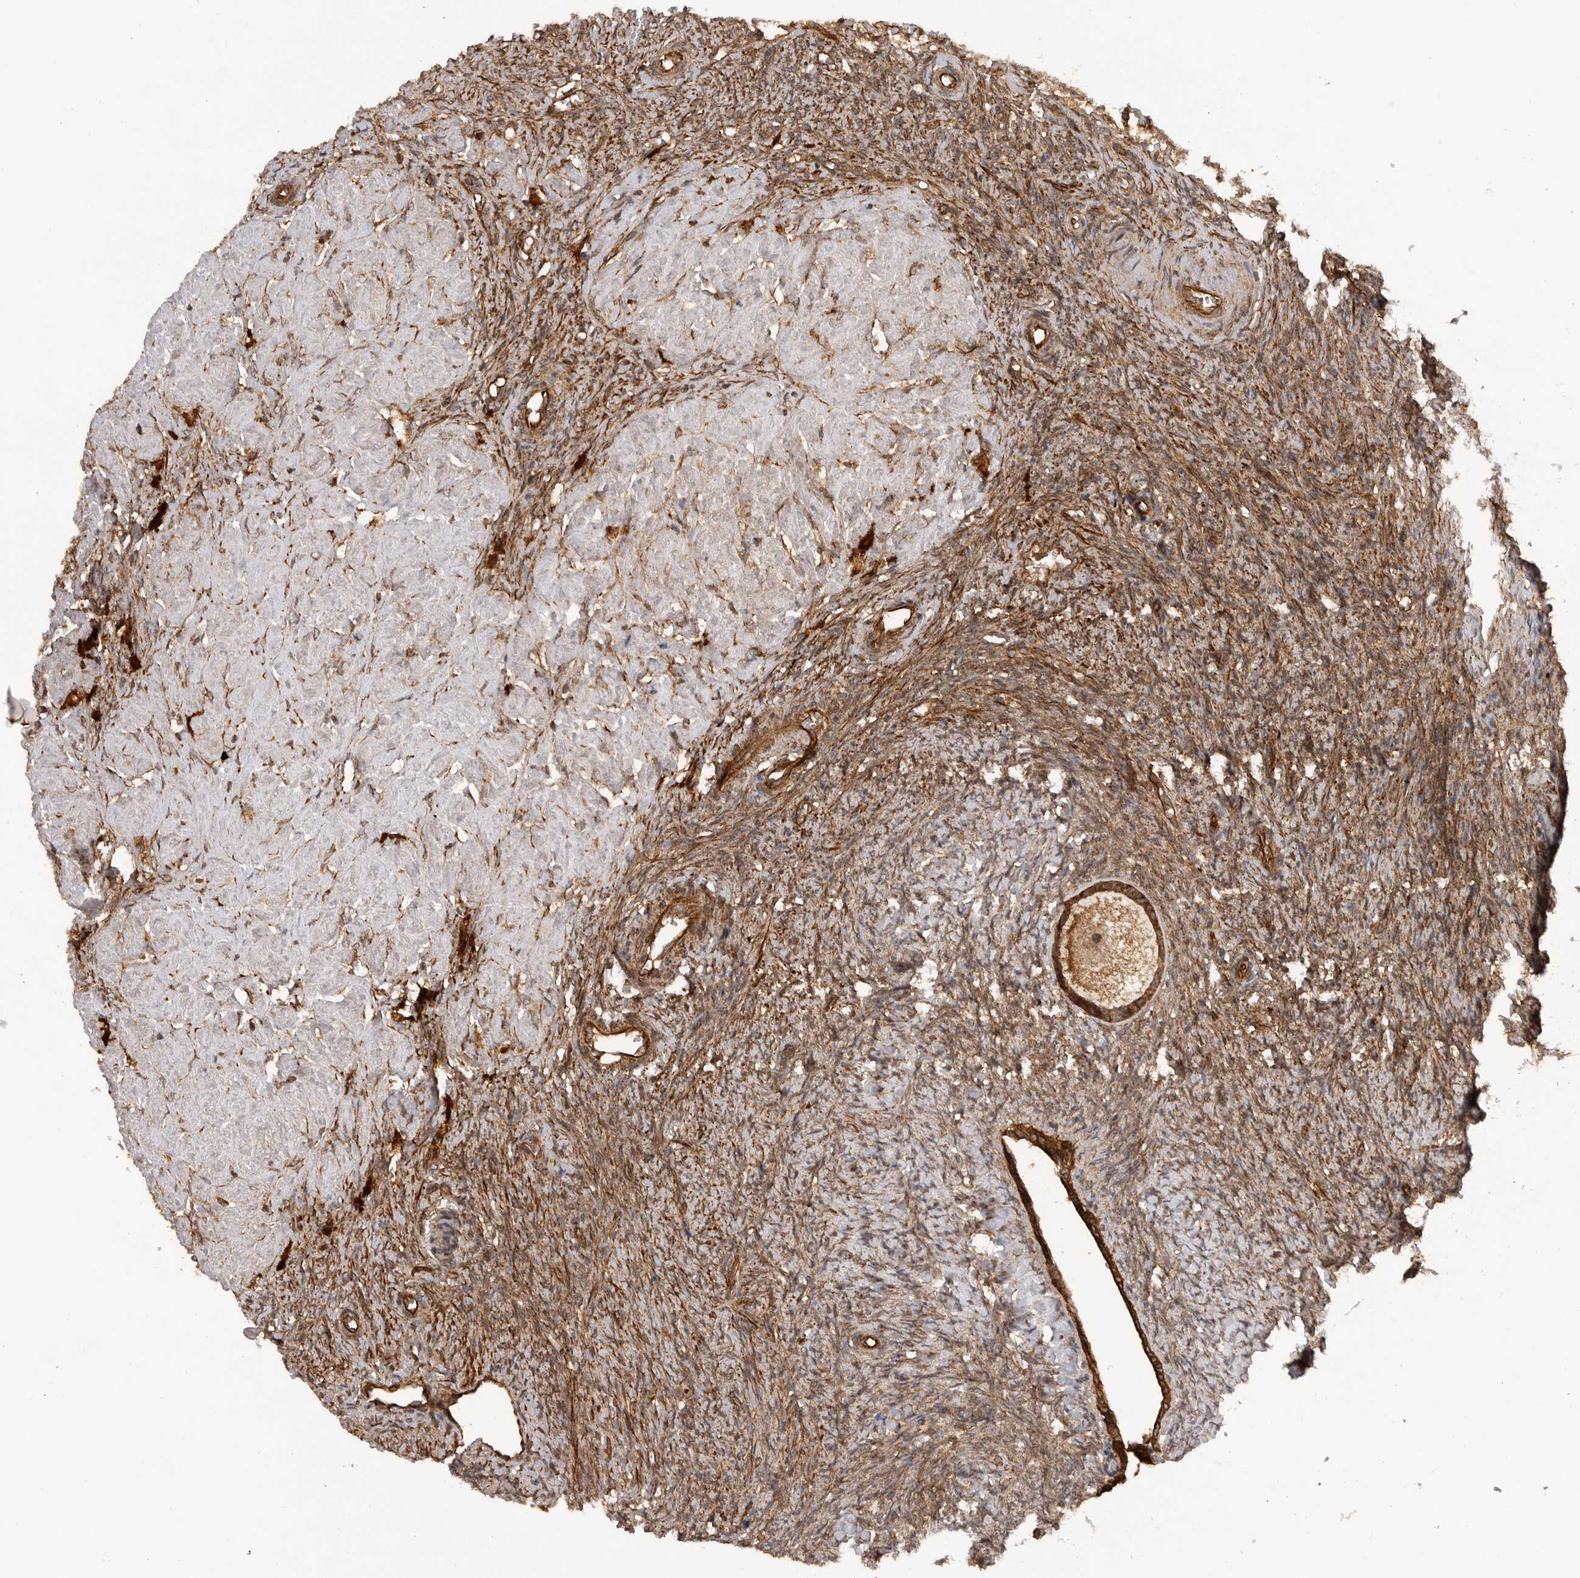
{"staining": {"intensity": "strong", "quantity": ">75%", "location": "cytoplasmic/membranous"}, "tissue": "ovary", "cell_type": "Follicle cells", "image_type": "normal", "snomed": [{"axis": "morphology", "description": "Normal tissue, NOS"}, {"axis": "topography", "description": "Ovary"}], "caption": "Strong cytoplasmic/membranous expression for a protein is seen in approximately >75% of follicle cells of unremarkable ovary using immunohistochemistry (IHC).", "gene": "PRDX4", "patient": {"sex": "female", "age": 41}}